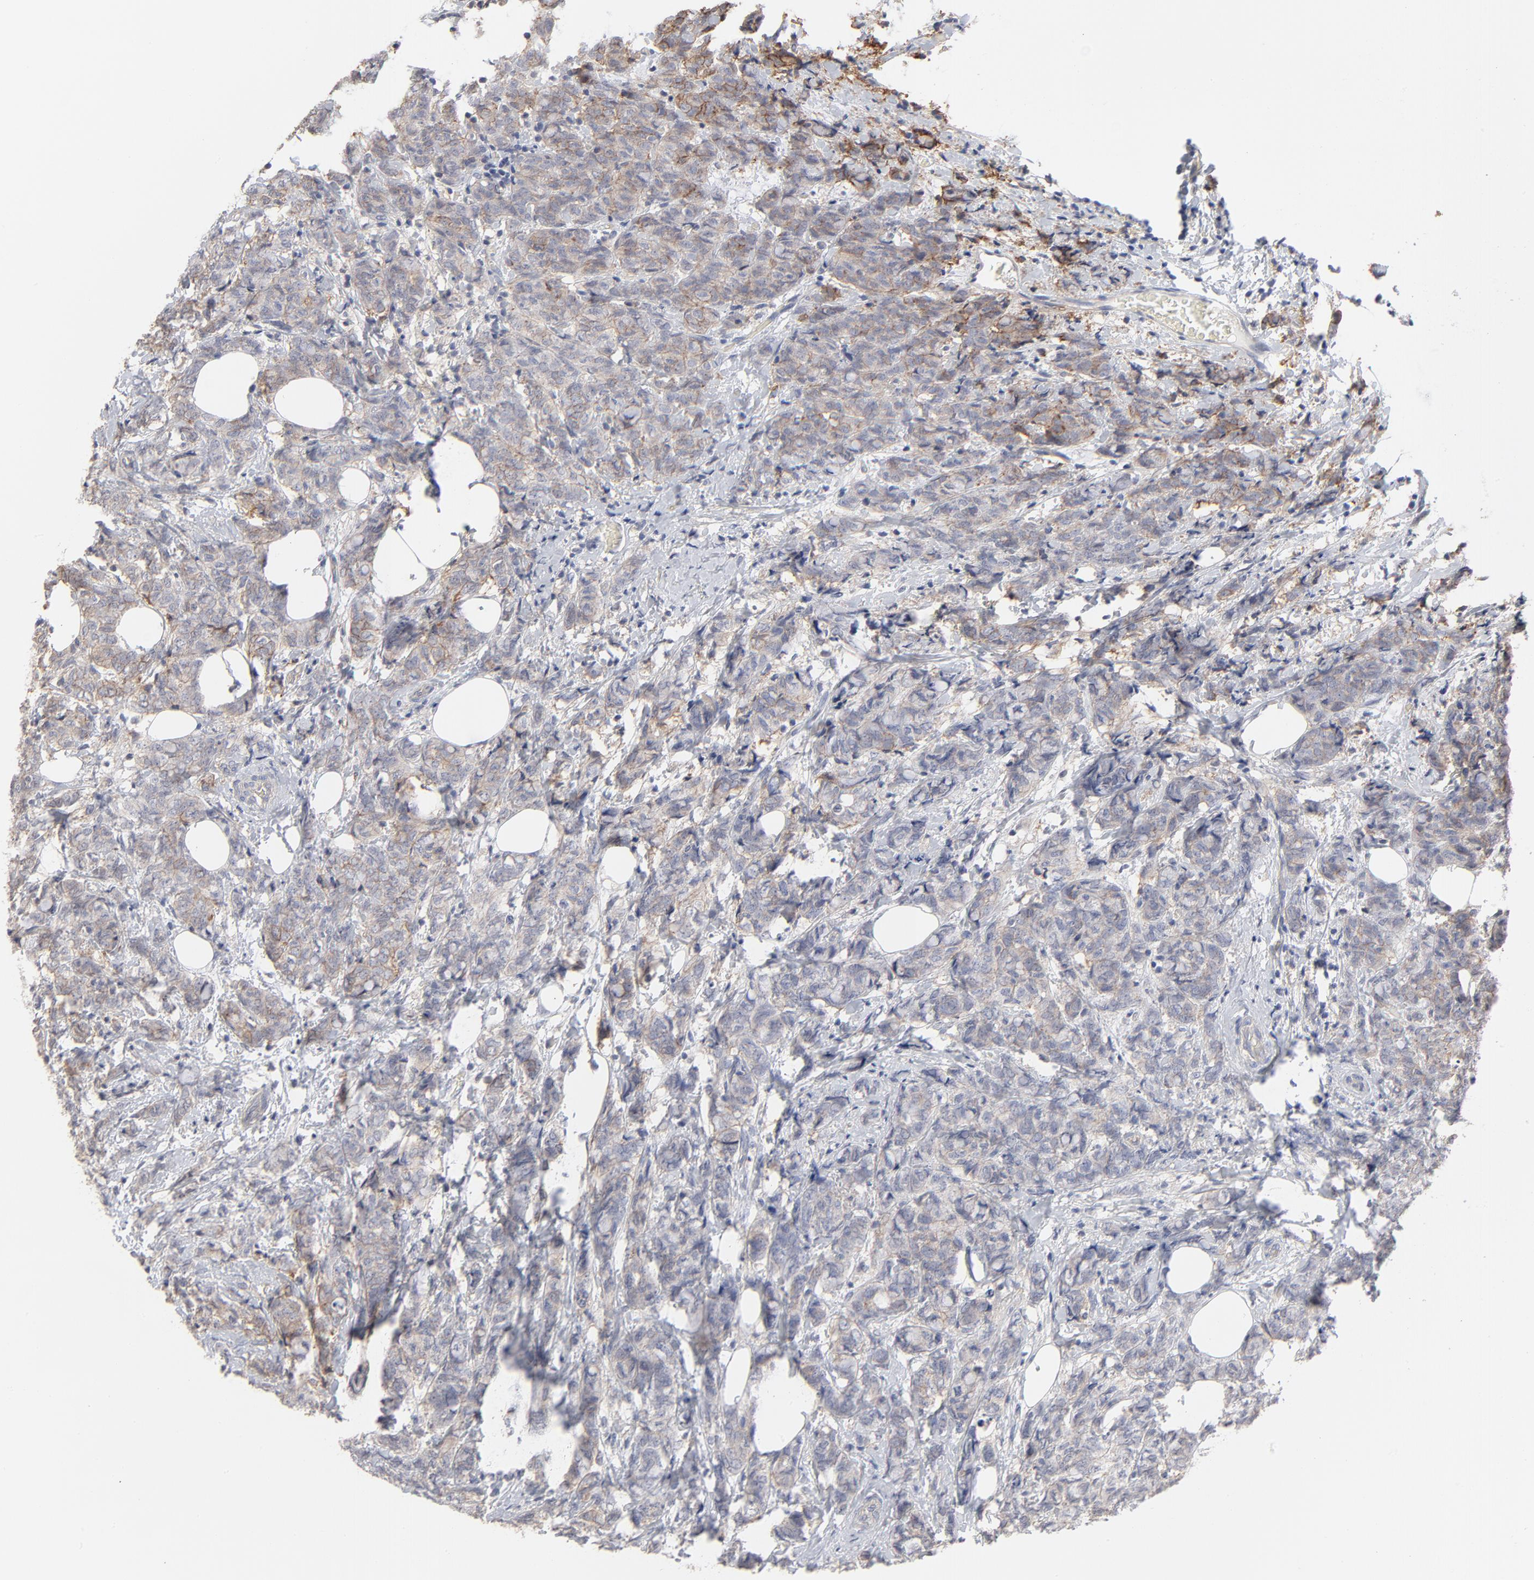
{"staining": {"intensity": "moderate", "quantity": "25%-75%", "location": "cytoplasmic/membranous"}, "tissue": "breast cancer", "cell_type": "Tumor cells", "image_type": "cancer", "snomed": [{"axis": "morphology", "description": "Lobular carcinoma"}, {"axis": "topography", "description": "Breast"}], "caption": "Approximately 25%-75% of tumor cells in human breast lobular carcinoma exhibit moderate cytoplasmic/membranous protein expression as visualized by brown immunohistochemical staining.", "gene": "SLC16A1", "patient": {"sex": "female", "age": 60}}